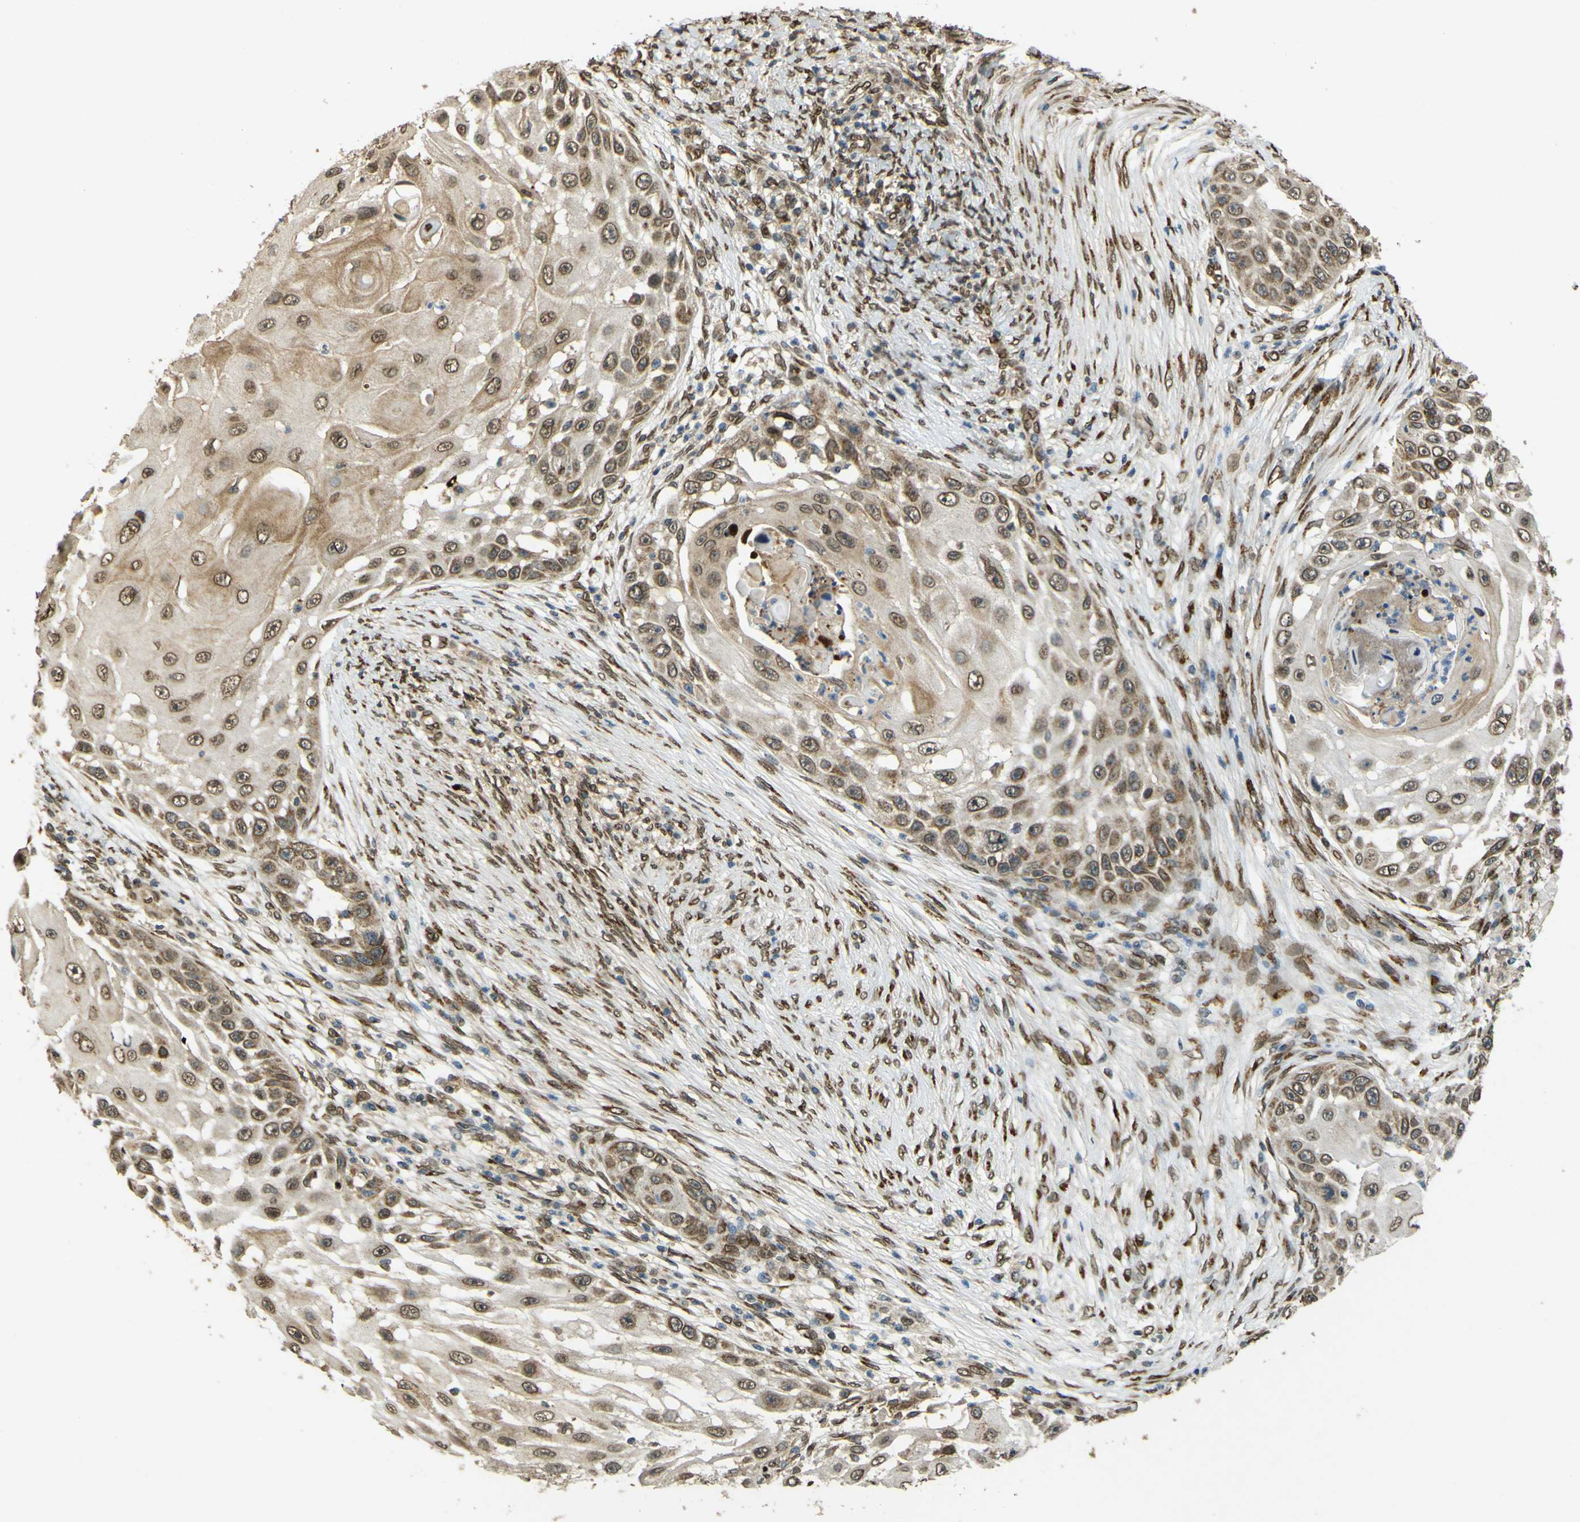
{"staining": {"intensity": "moderate", "quantity": ">75%", "location": "cytoplasmic/membranous,nuclear"}, "tissue": "skin cancer", "cell_type": "Tumor cells", "image_type": "cancer", "snomed": [{"axis": "morphology", "description": "Squamous cell carcinoma, NOS"}, {"axis": "topography", "description": "Skin"}], "caption": "Skin cancer stained for a protein displays moderate cytoplasmic/membranous and nuclear positivity in tumor cells. (IHC, brightfield microscopy, high magnification).", "gene": "GALNT1", "patient": {"sex": "female", "age": 44}}